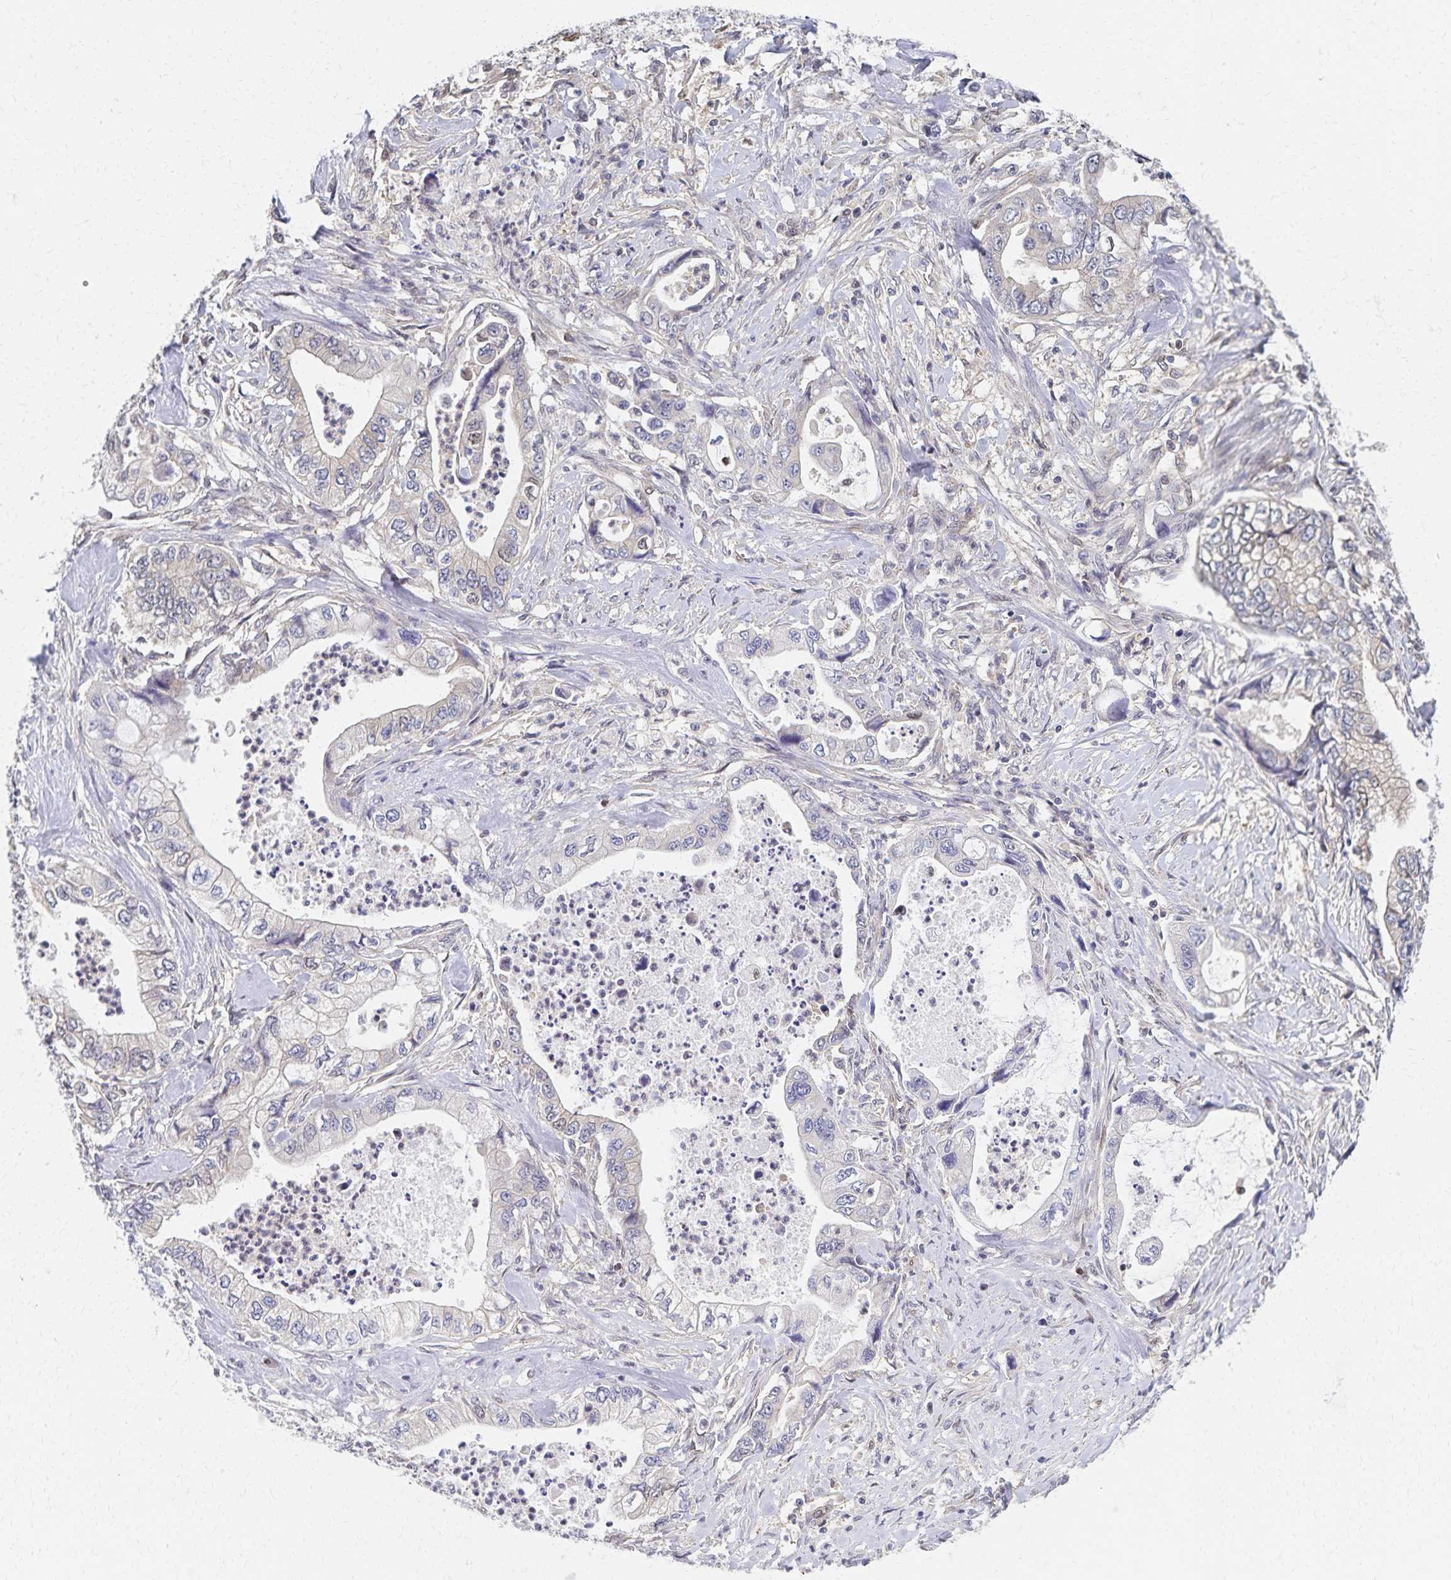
{"staining": {"intensity": "weak", "quantity": "<25%", "location": "cytoplasmic/membranous"}, "tissue": "stomach cancer", "cell_type": "Tumor cells", "image_type": "cancer", "snomed": [{"axis": "morphology", "description": "Adenocarcinoma, NOS"}, {"axis": "topography", "description": "Pancreas"}, {"axis": "topography", "description": "Stomach, upper"}], "caption": "Micrograph shows no protein expression in tumor cells of stomach cancer tissue. (Brightfield microscopy of DAB immunohistochemistry at high magnification).", "gene": "RAB9B", "patient": {"sex": "male", "age": 77}}